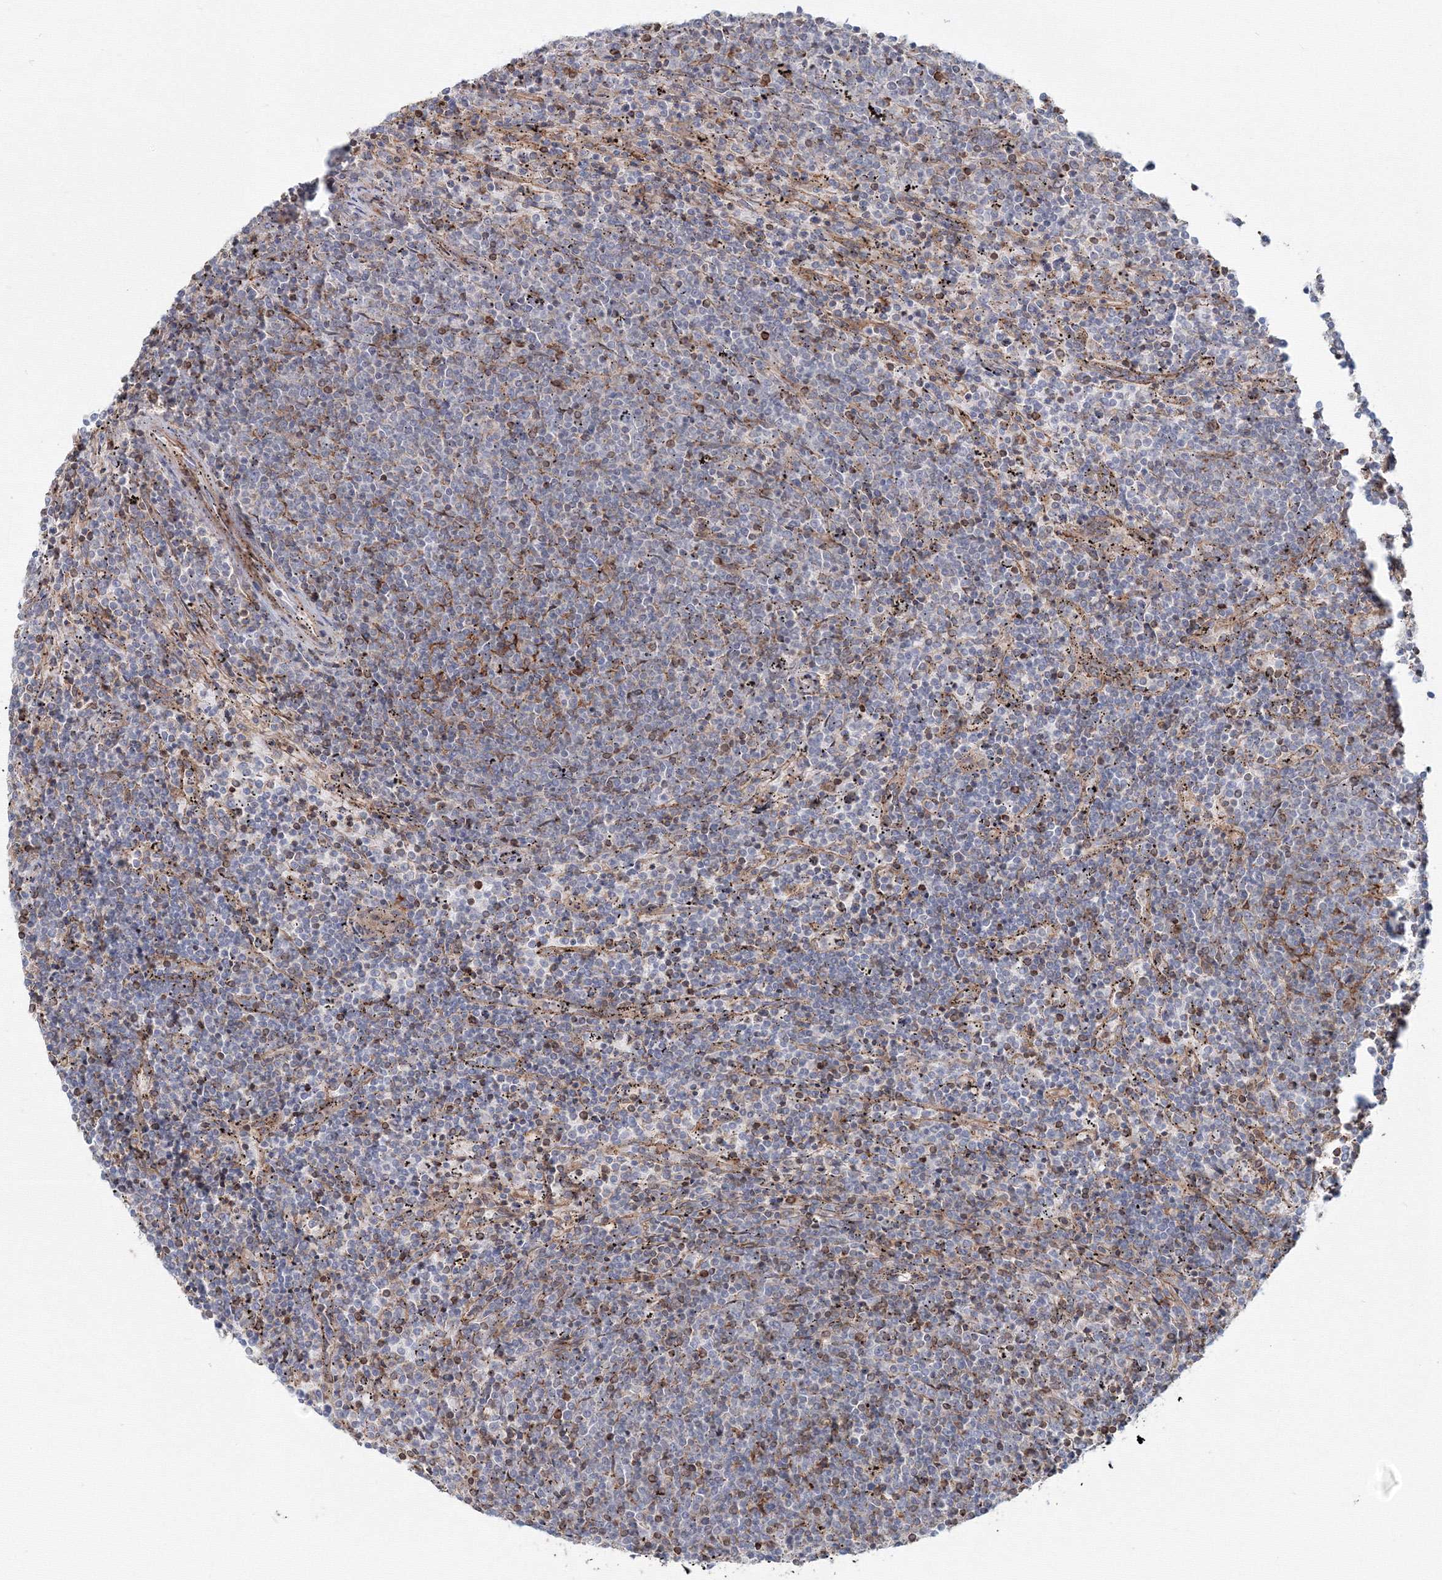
{"staining": {"intensity": "negative", "quantity": "none", "location": "none"}, "tissue": "lymphoma", "cell_type": "Tumor cells", "image_type": "cancer", "snomed": [{"axis": "morphology", "description": "Malignant lymphoma, non-Hodgkin's type, Low grade"}, {"axis": "topography", "description": "Spleen"}], "caption": "The immunohistochemistry image has no significant positivity in tumor cells of lymphoma tissue.", "gene": "SH3PXD2A", "patient": {"sex": "female", "age": 50}}